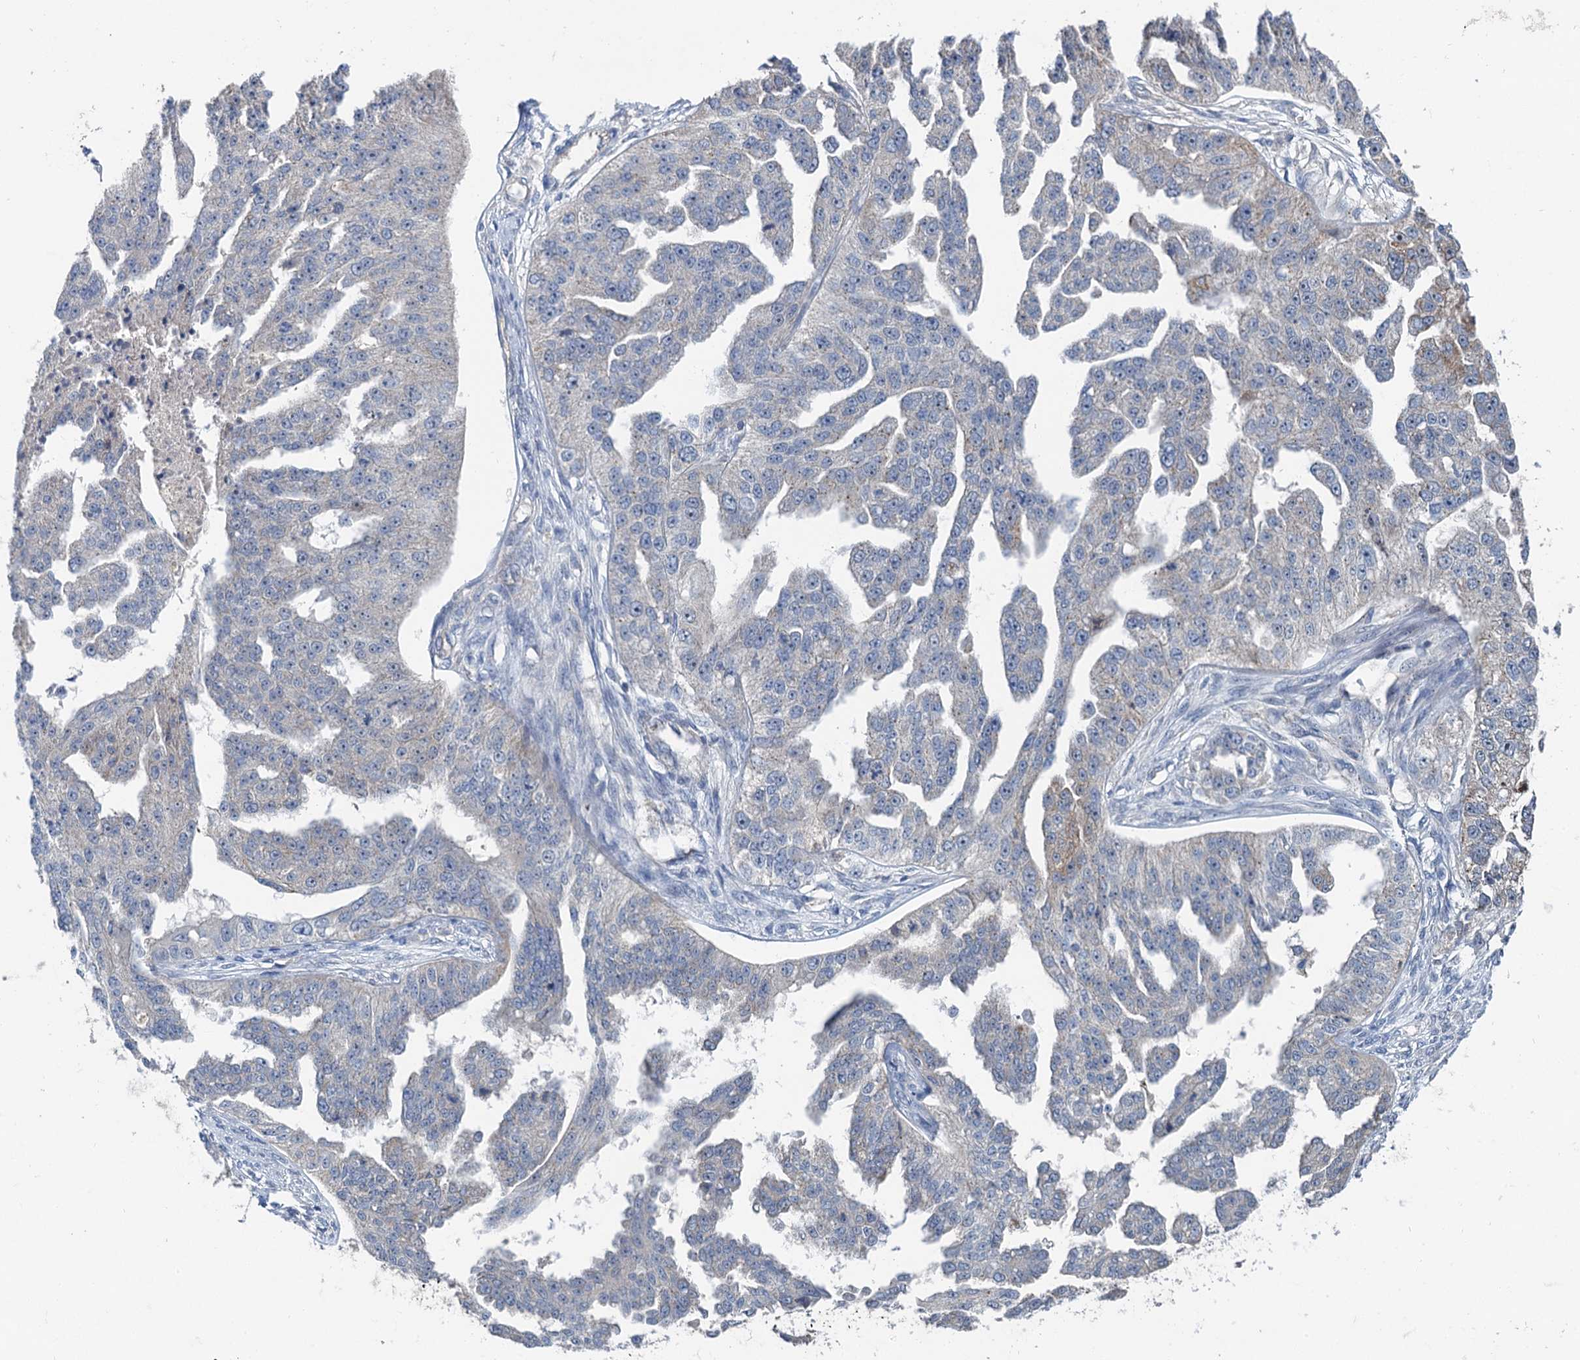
{"staining": {"intensity": "negative", "quantity": "none", "location": "none"}, "tissue": "ovarian cancer", "cell_type": "Tumor cells", "image_type": "cancer", "snomed": [{"axis": "morphology", "description": "Cystadenocarcinoma, serous, NOS"}, {"axis": "topography", "description": "Ovary"}], "caption": "A histopathology image of ovarian serous cystadenocarcinoma stained for a protein exhibits no brown staining in tumor cells. Brightfield microscopy of immunohistochemistry stained with DAB (3,3'-diaminobenzidine) (brown) and hematoxylin (blue), captured at high magnification.", "gene": "ANKRD26", "patient": {"sex": "female", "age": 58}}